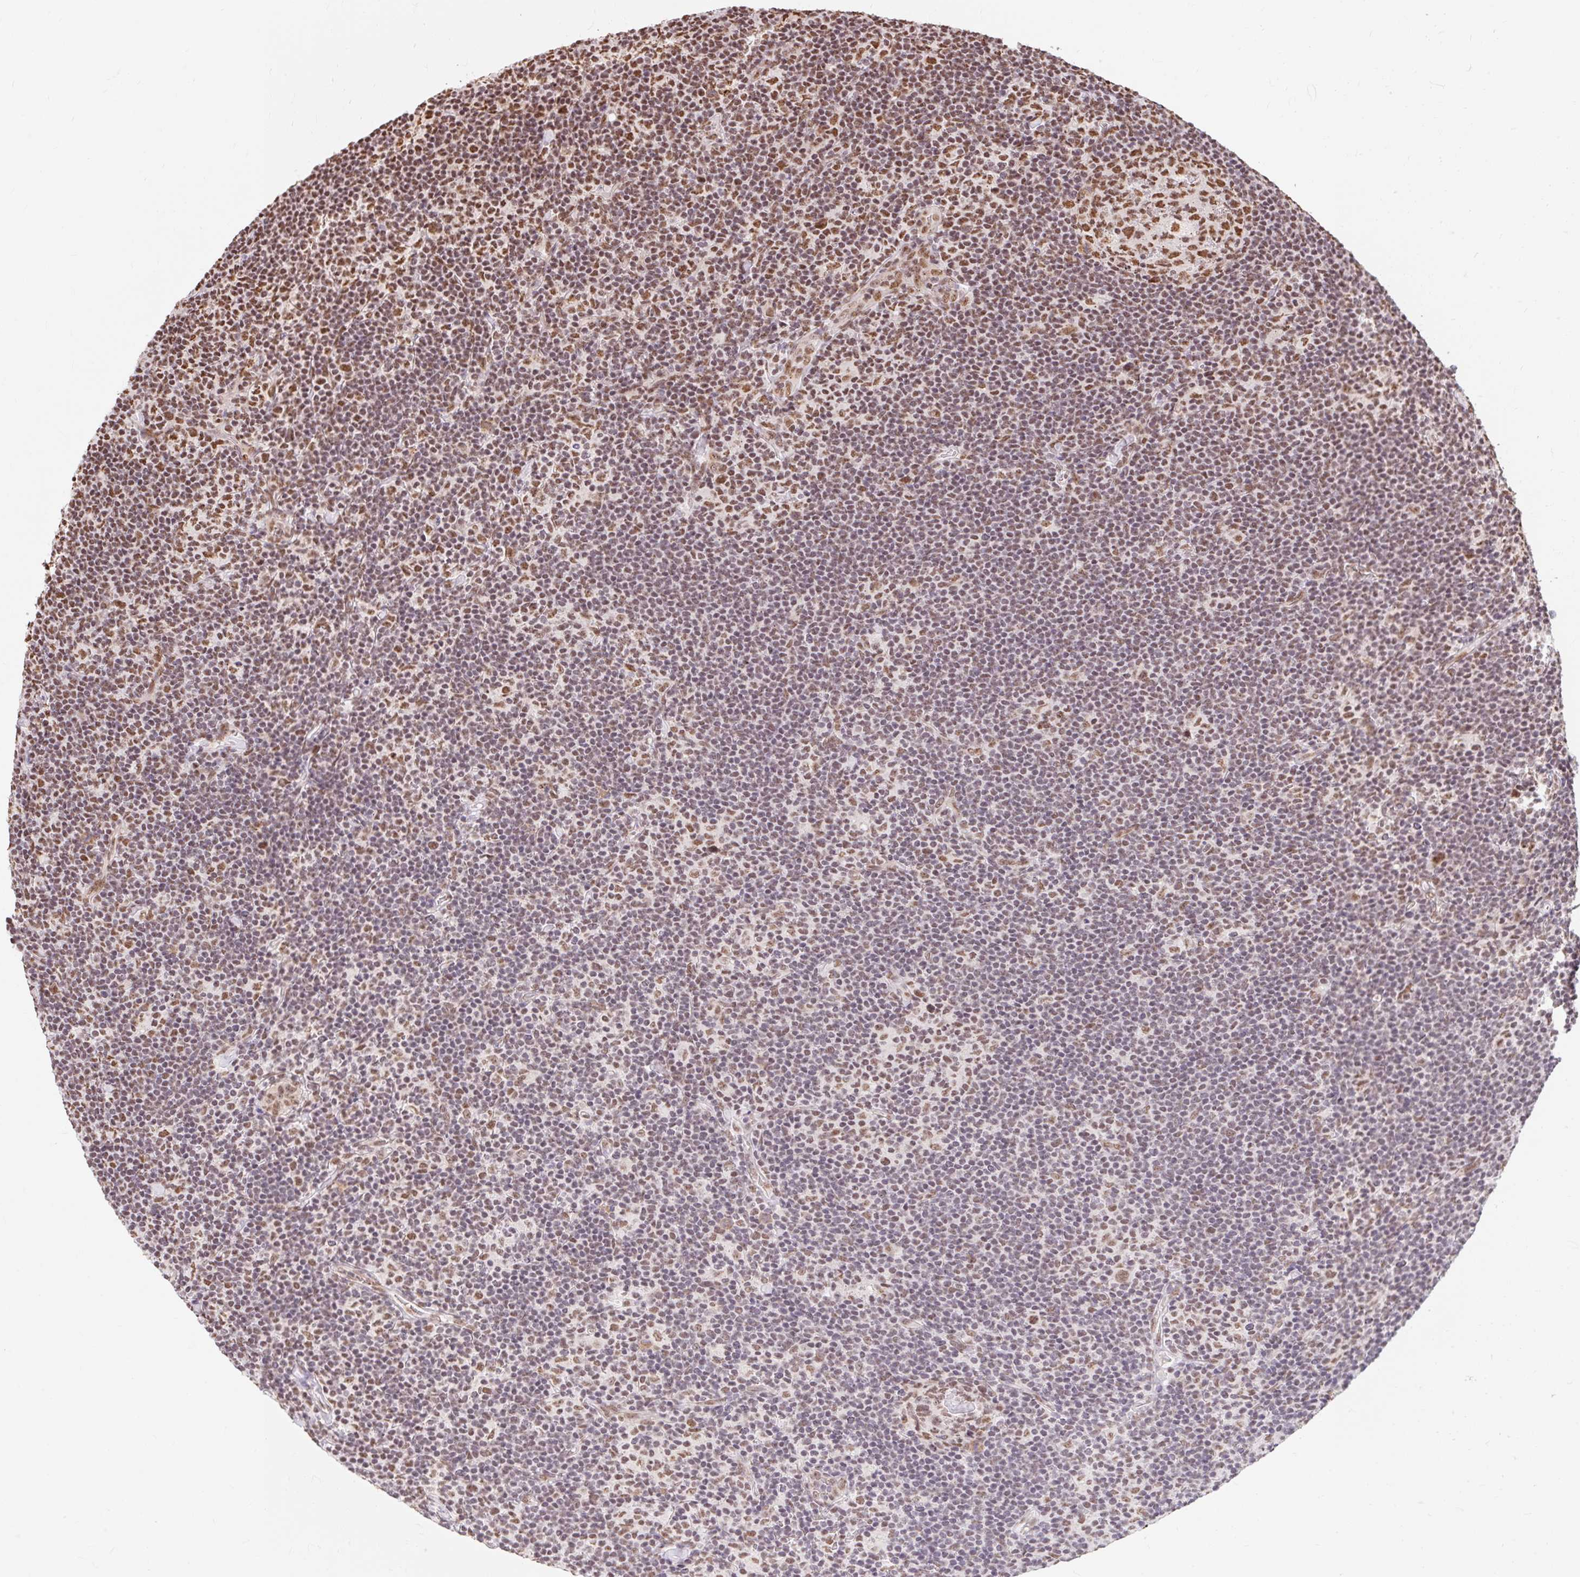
{"staining": {"intensity": "moderate", "quantity": ">75%", "location": "nuclear"}, "tissue": "lymphoma", "cell_type": "Tumor cells", "image_type": "cancer", "snomed": [{"axis": "morphology", "description": "Hodgkin's disease, NOS"}, {"axis": "topography", "description": "Lymph node"}], "caption": "High-magnification brightfield microscopy of lymphoma stained with DAB (3,3'-diaminobenzidine) (brown) and counterstained with hematoxylin (blue). tumor cells exhibit moderate nuclear staining is seen in about>75% of cells.", "gene": "BICRA", "patient": {"sex": "female", "age": 57}}